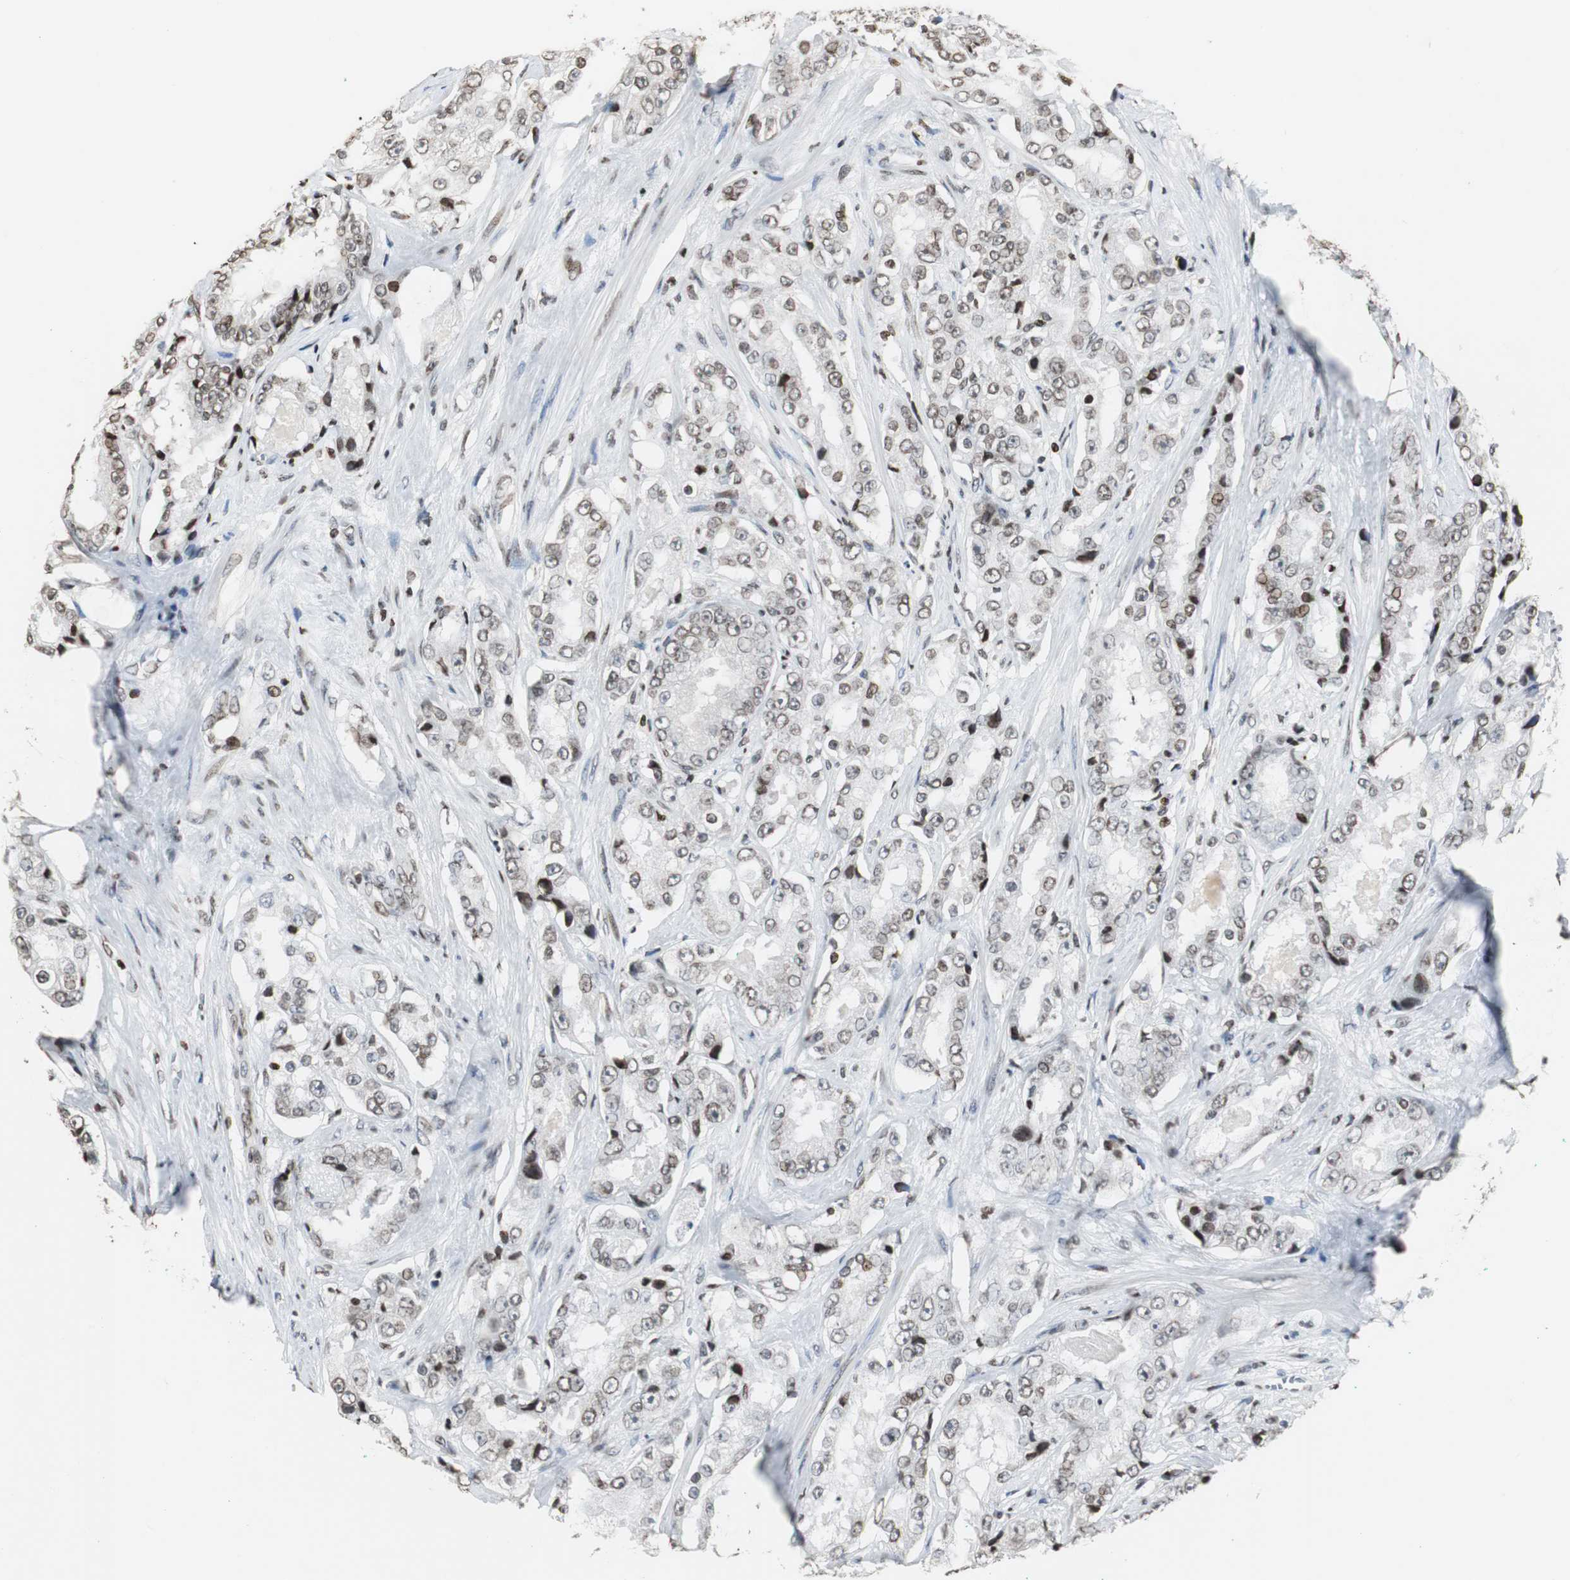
{"staining": {"intensity": "moderate", "quantity": ">75%", "location": "nuclear"}, "tissue": "prostate cancer", "cell_type": "Tumor cells", "image_type": "cancer", "snomed": [{"axis": "morphology", "description": "Adenocarcinoma, High grade"}, {"axis": "topography", "description": "Prostate"}], "caption": "Tumor cells display medium levels of moderate nuclear staining in approximately >75% of cells in human prostate cancer.", "gene": "PAXIP1", "patient": {"sex": "male", "age": 73}}